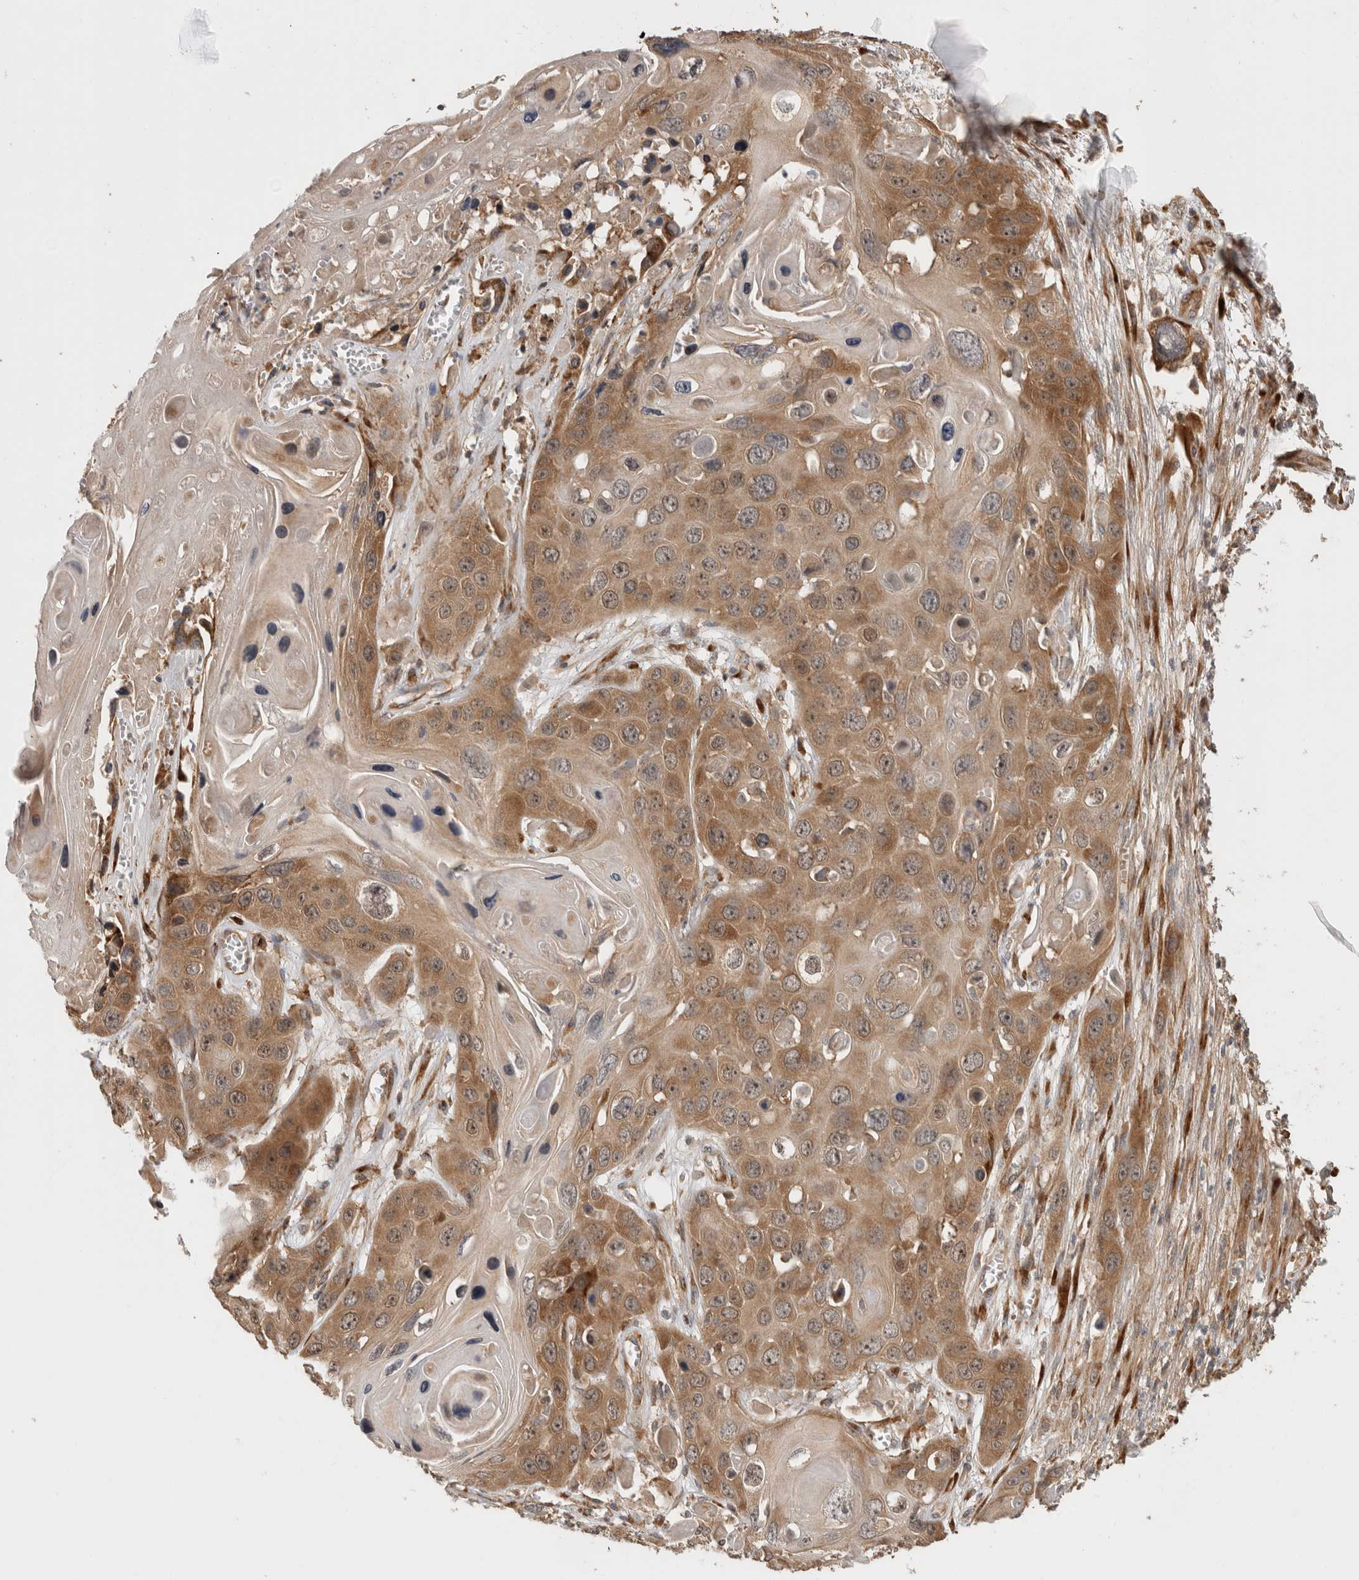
{"staining": {"intensity": "moderate", "quantity": ">75%", "location": "cytoplasmic/membranous"}, "tissue": "skin cancer", "cell_type": "Tumor cells", "image_type": "cancer", "snomed": [{"axis": "morphology", "description": "Squamous cell carcinoma, NOS"}, {"axis": "topography", "description": "Skin"}], "caption": "Brown immunohistochemical staining in skin cancer (squamous cell carcinoma) exhibits moderate cytoplasmic/membranous positivity in approximately >75% of tumor cells.", "gene": "PCDHB15", "patient": {"sex": "male", "age": 55}}